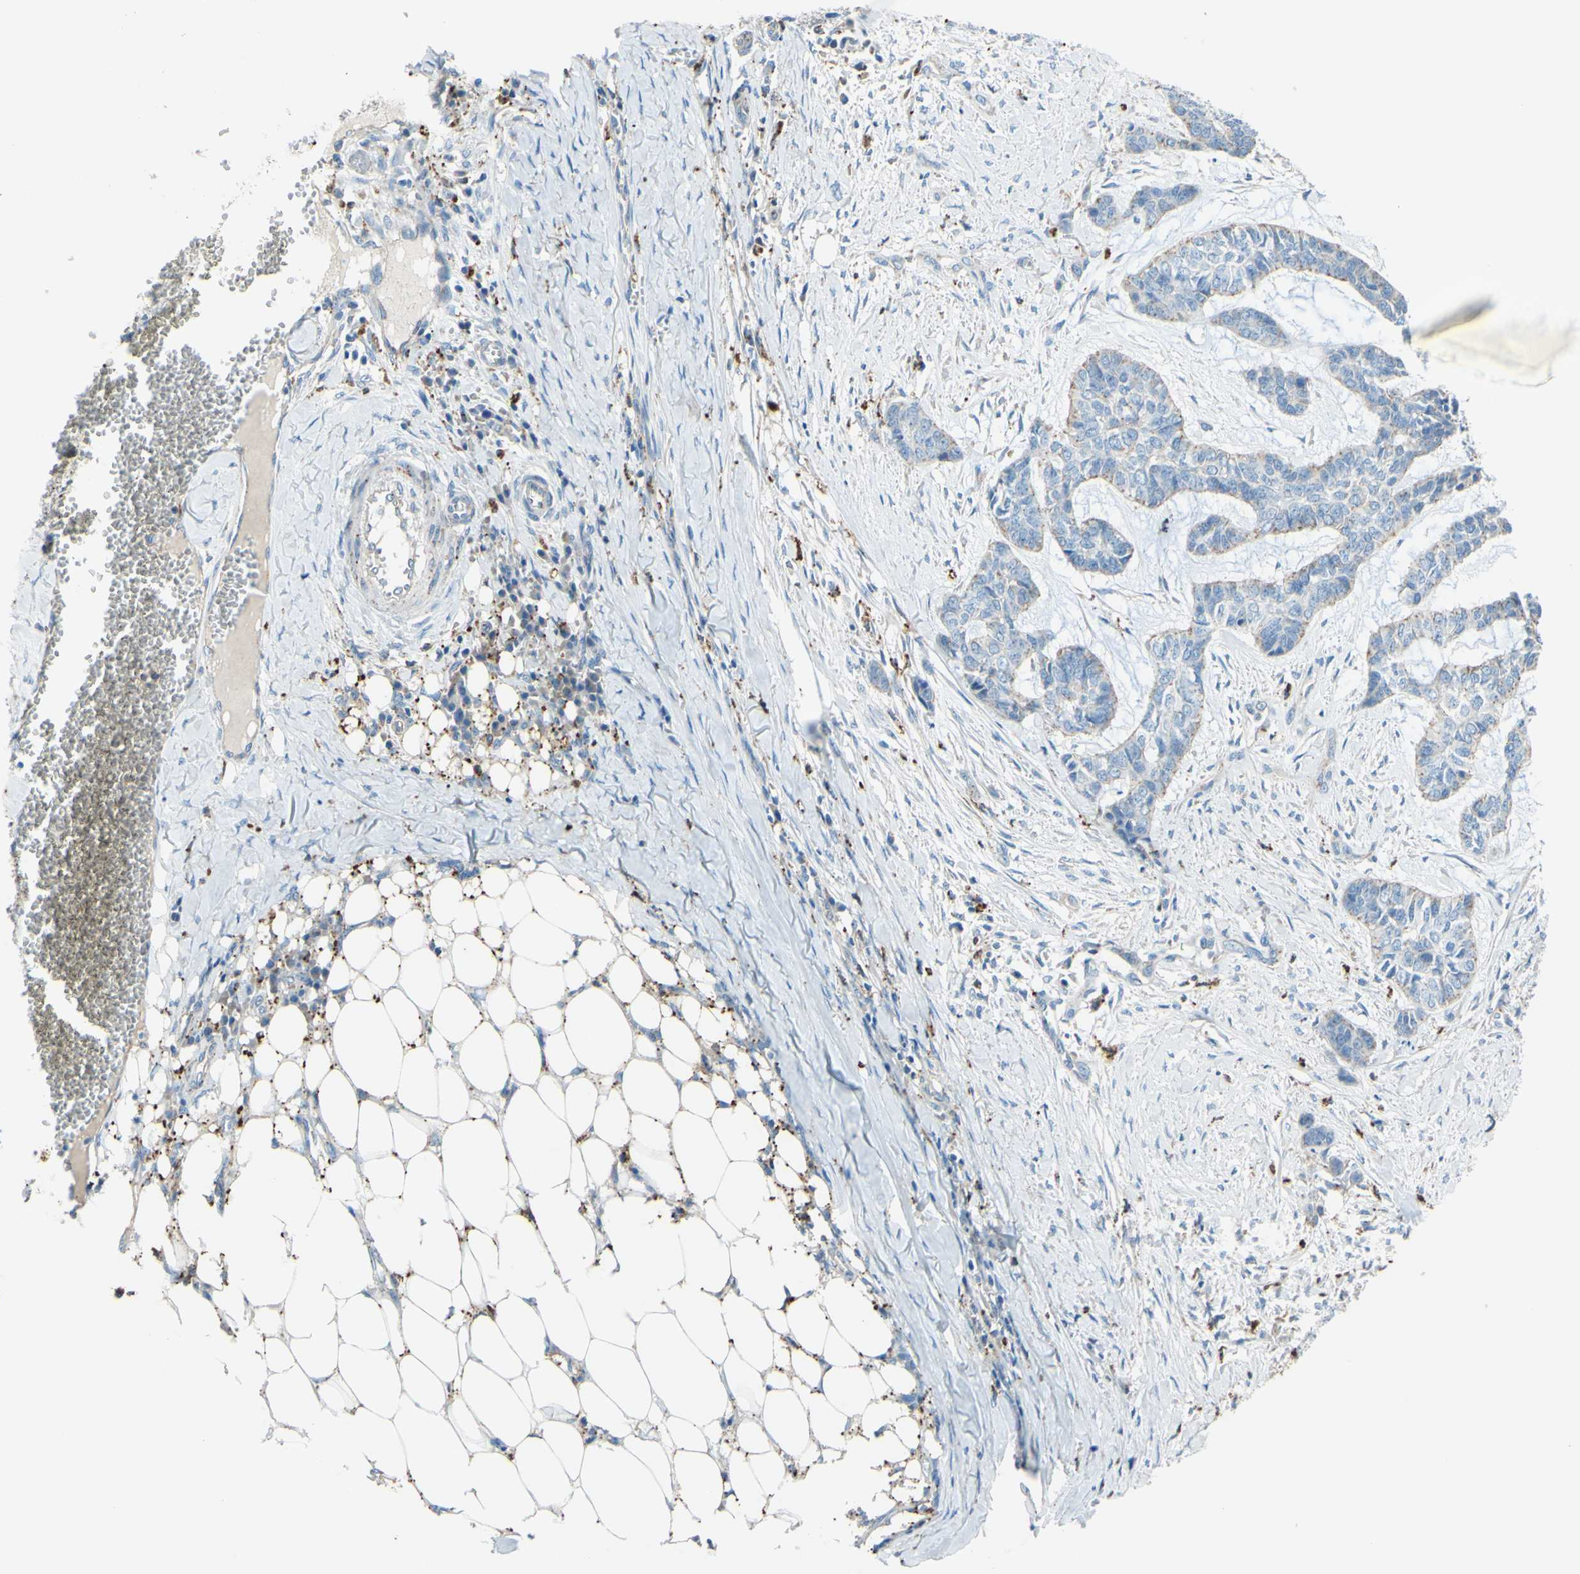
{"staining": {"intensity": "weak", "quantity": "<25%", "location": "cytoplasmic/membranous"}, "tissue": "skin cancer", "cell_type": "Tumor cells", "image_type": "cancer", "snomed": [{"axis": "morphology", "description": "Basal cell carcinoma"}, {"axis": "topography", "description": "Skin"}], "caption": "IHC of human skin cancer reveals no positivity in tumor cells.", "gene": "CTSD", "patient": {"sex": "female", "age": 64}}